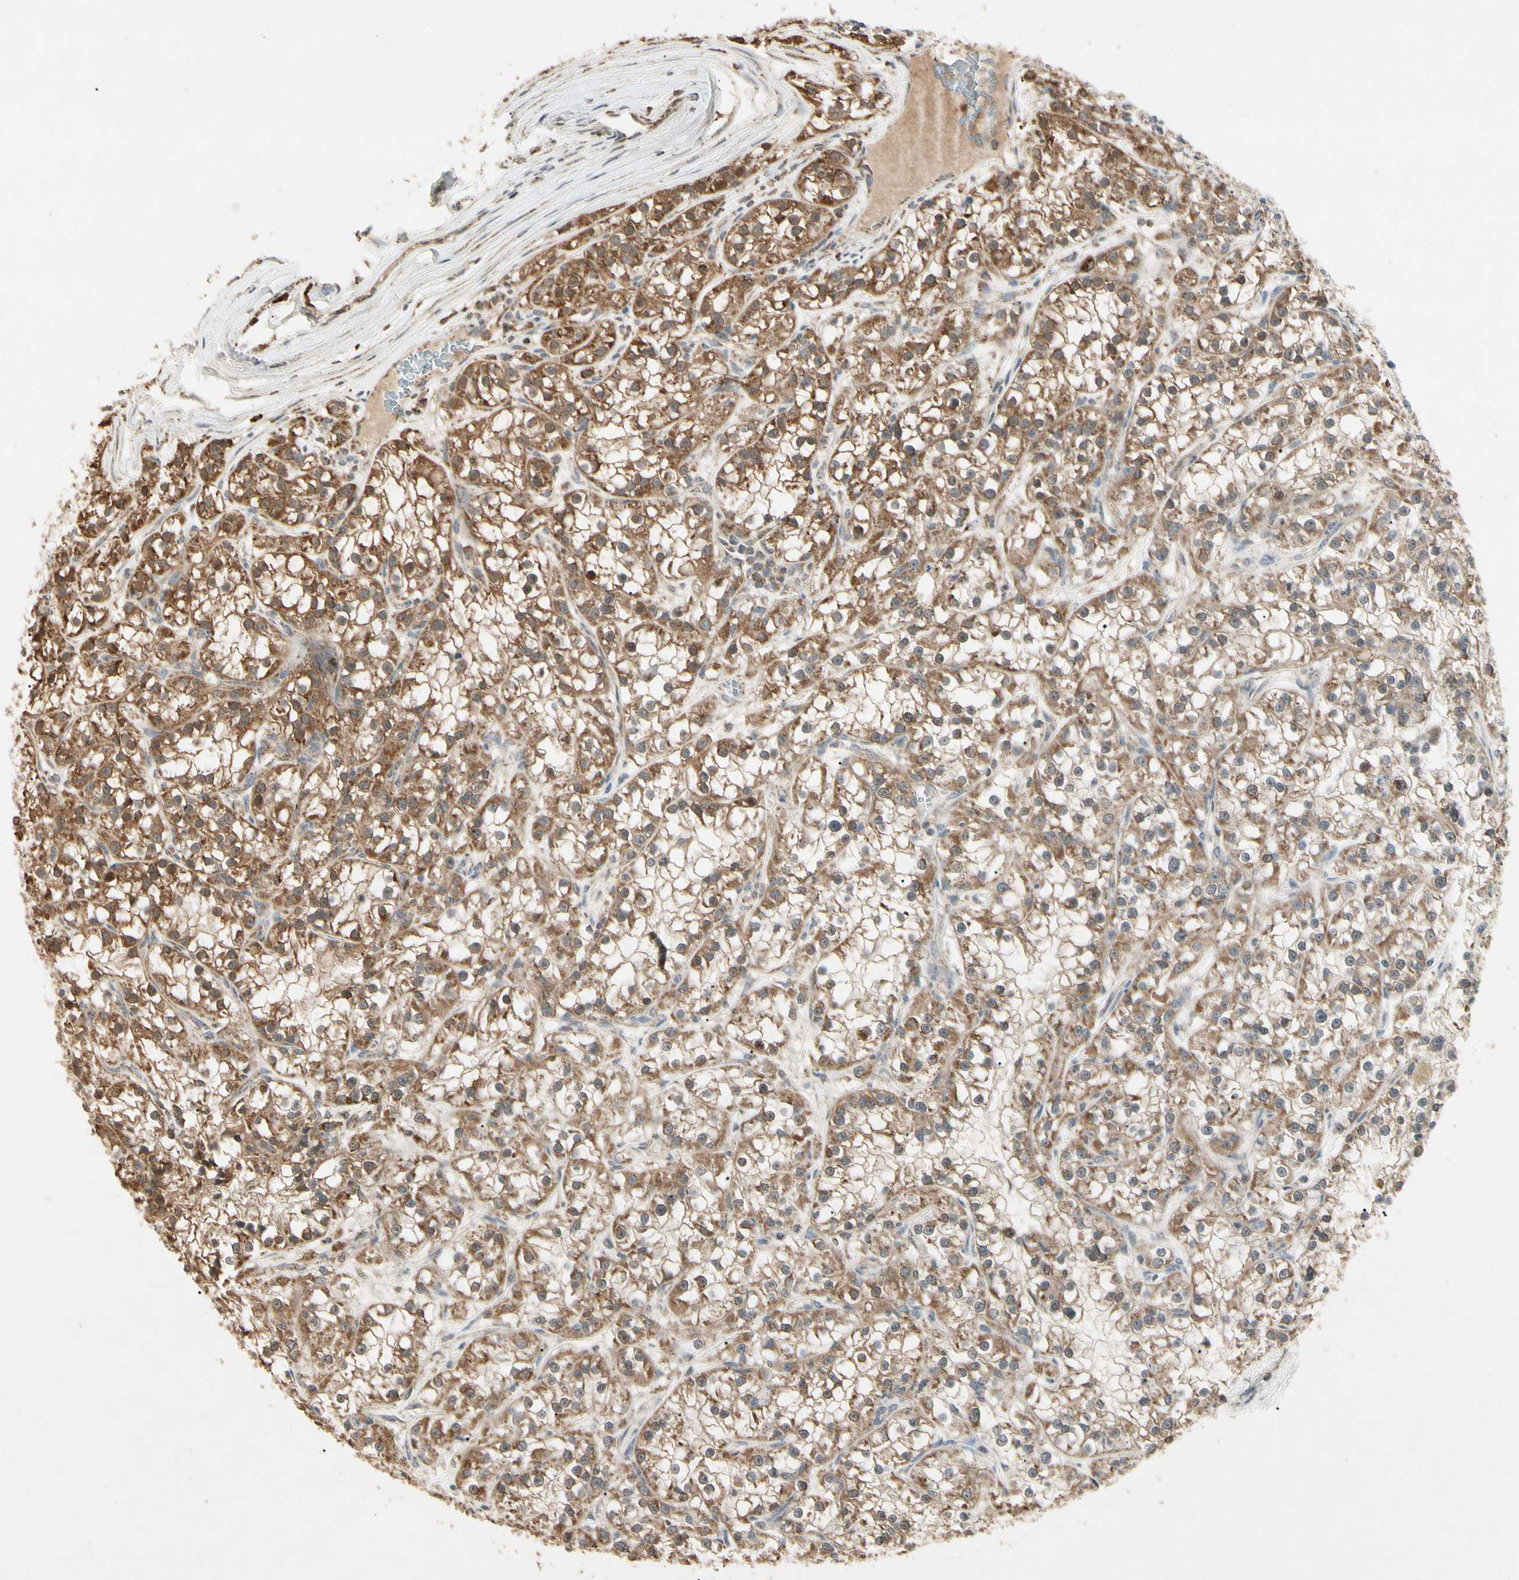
{"staining": {"intensity": "moderate", "quantity": ">75%", "location": "cytoplasmic/membranous"}, "tissue": "renal cancer", "cell_type": "Tumor cells", "image_type": "cancer", "snomed": [{"axis": "morphology", "description": "Adenocarcinoma, NOS"}, {"axis": "topography", "description": "Kidney"}], "caption": "Brown immunohistochemical staining in renal cancer (adenocarcinoma) exhibits moderate cytoplasmic/membranous expression in about >75% of tumor cells.", "gene": "PRDX5", "patient": {"sex": "female", "age": 52}}